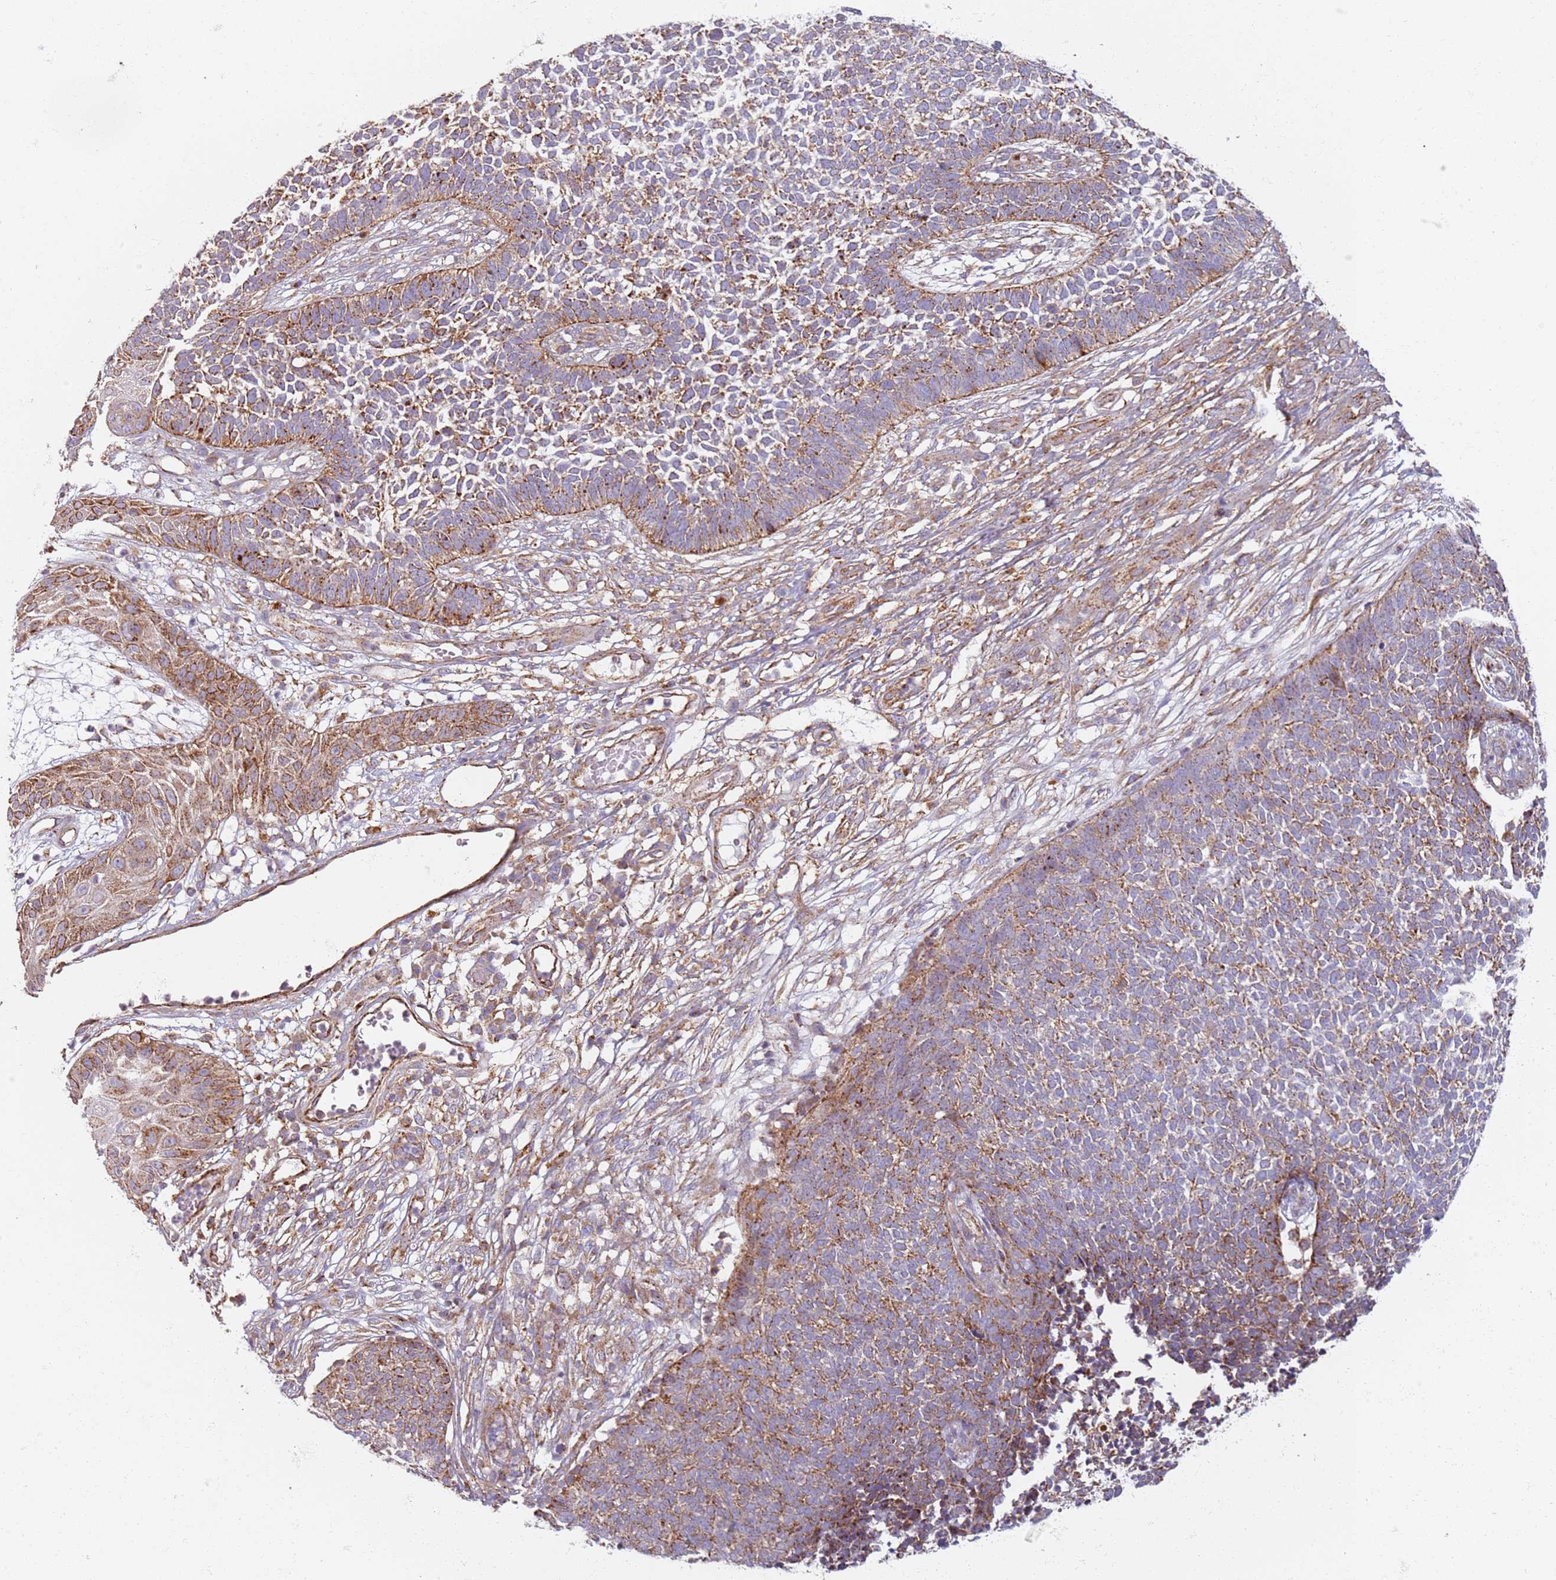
{"staining": {"intensity": "moderate", "quantity": ">75%", "location": "cytoplasmic/membranous"}, "tissue": "skin cancer", "cell_type": "Tumor cells", "image_type": "cancer", "snomed": [{"axis": "morphology", "description": "Basal cell carcinoma"}, {"axis": "topography", "description": "Skin"}], "caption": "Protein expression by IHC demonstrates moderate cytoplasmic/membranous expression in about >75% of tumor cells in skin cancer (basal cell carcinoma). Using DAB (brown) and hematoxylin (blue) stains, captured at high magnification using brightfield microscopy.", "gene": "PROKR2", "patient": {"sex": "female", "age": 84}}